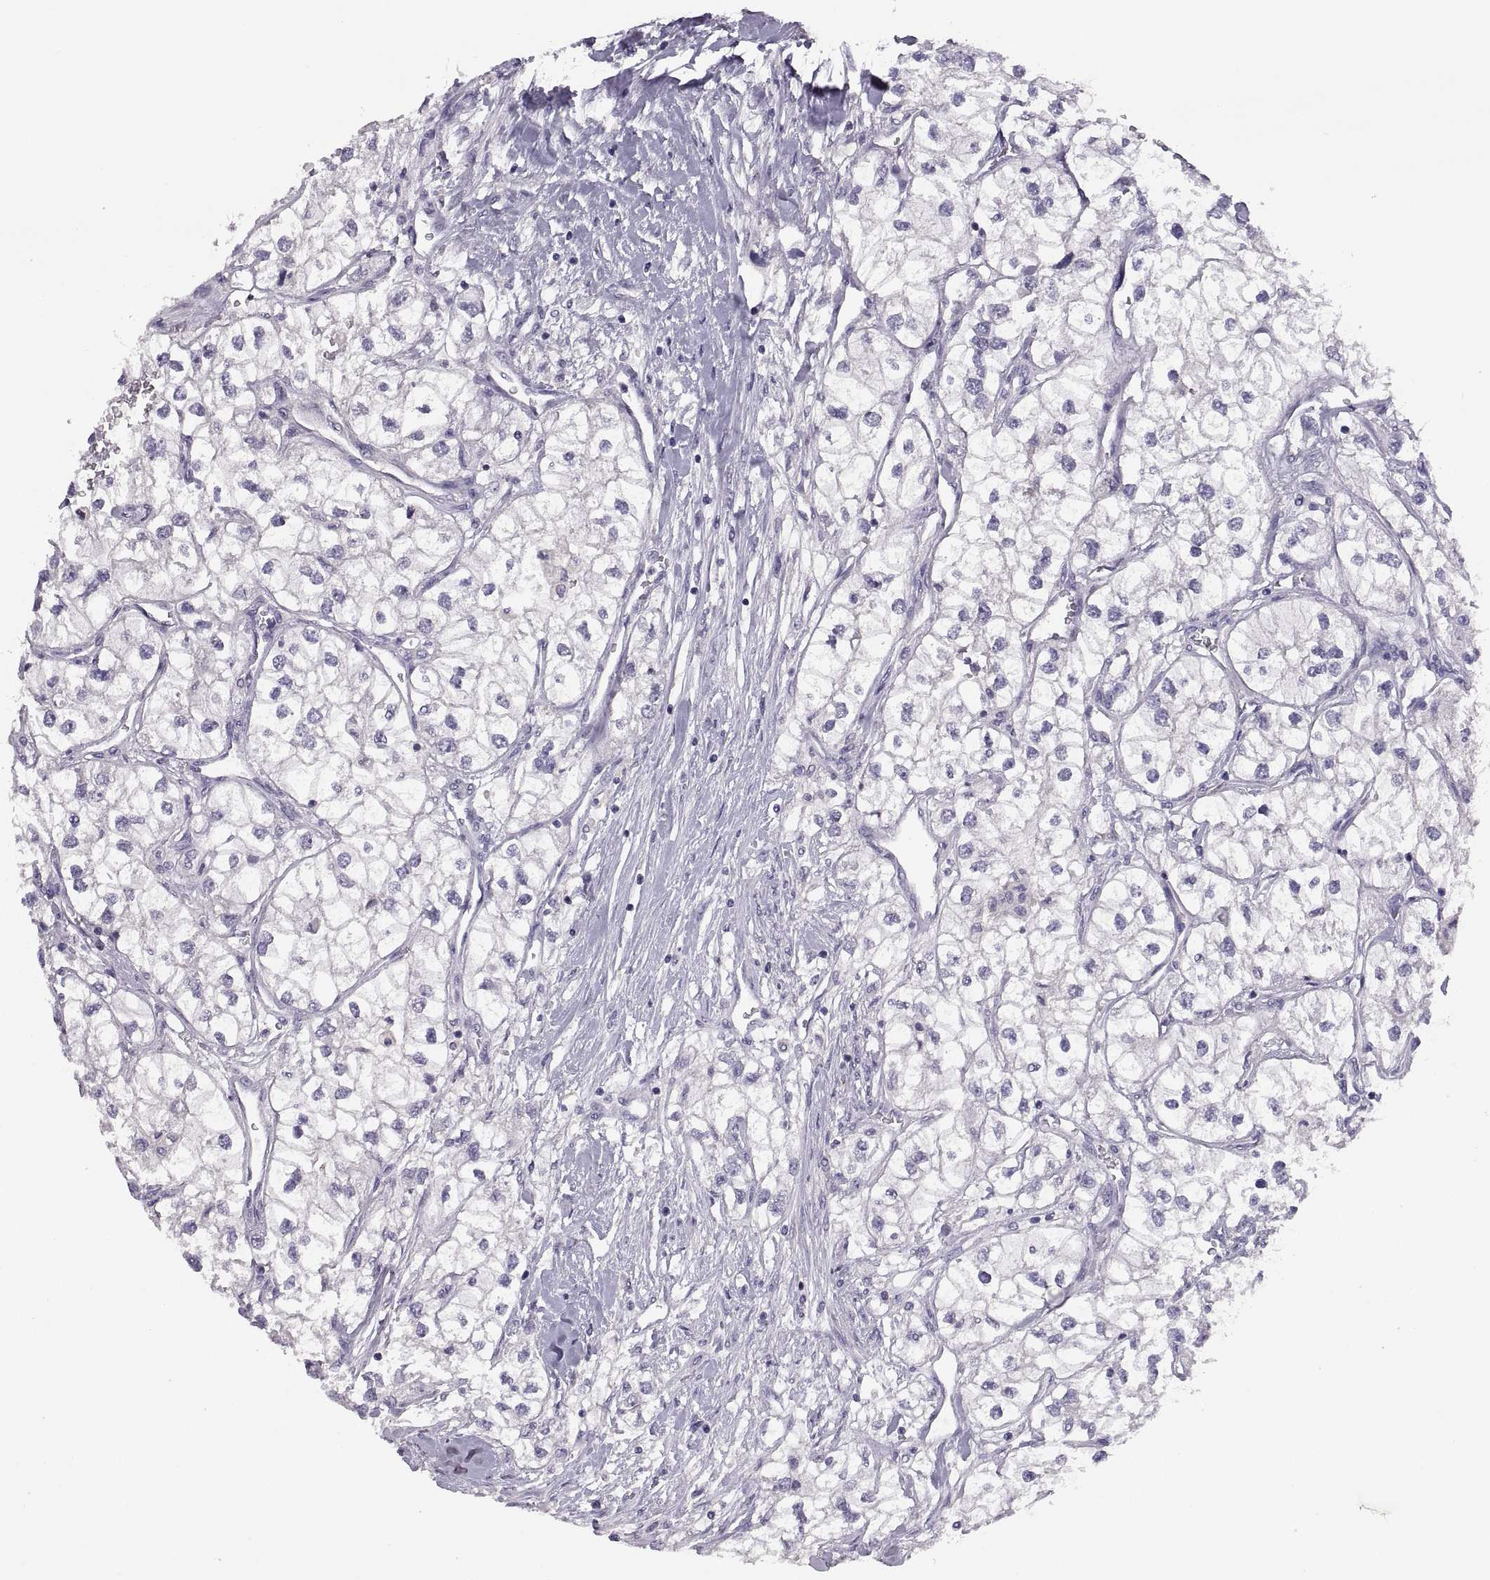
{"staining": {"intensity": "negative", "quantity": "none", "location": "none"}, "tissue": "renal cancer", "cell_type": "Tumor cells", "image_type": "cancer", "snomed": [{"axis": "morphology", "description": "Adenocarcinoma, NOS"}, {"axis": "topography", "description": "Kidney"}], "caption": "The immunohistochemistry (IHC) photomicrograph has no significant staining in tumor cells of renal adenocarcinoma tissue.", "gene": "TBX19", "patient": {"sex": "male", "age": 59}}